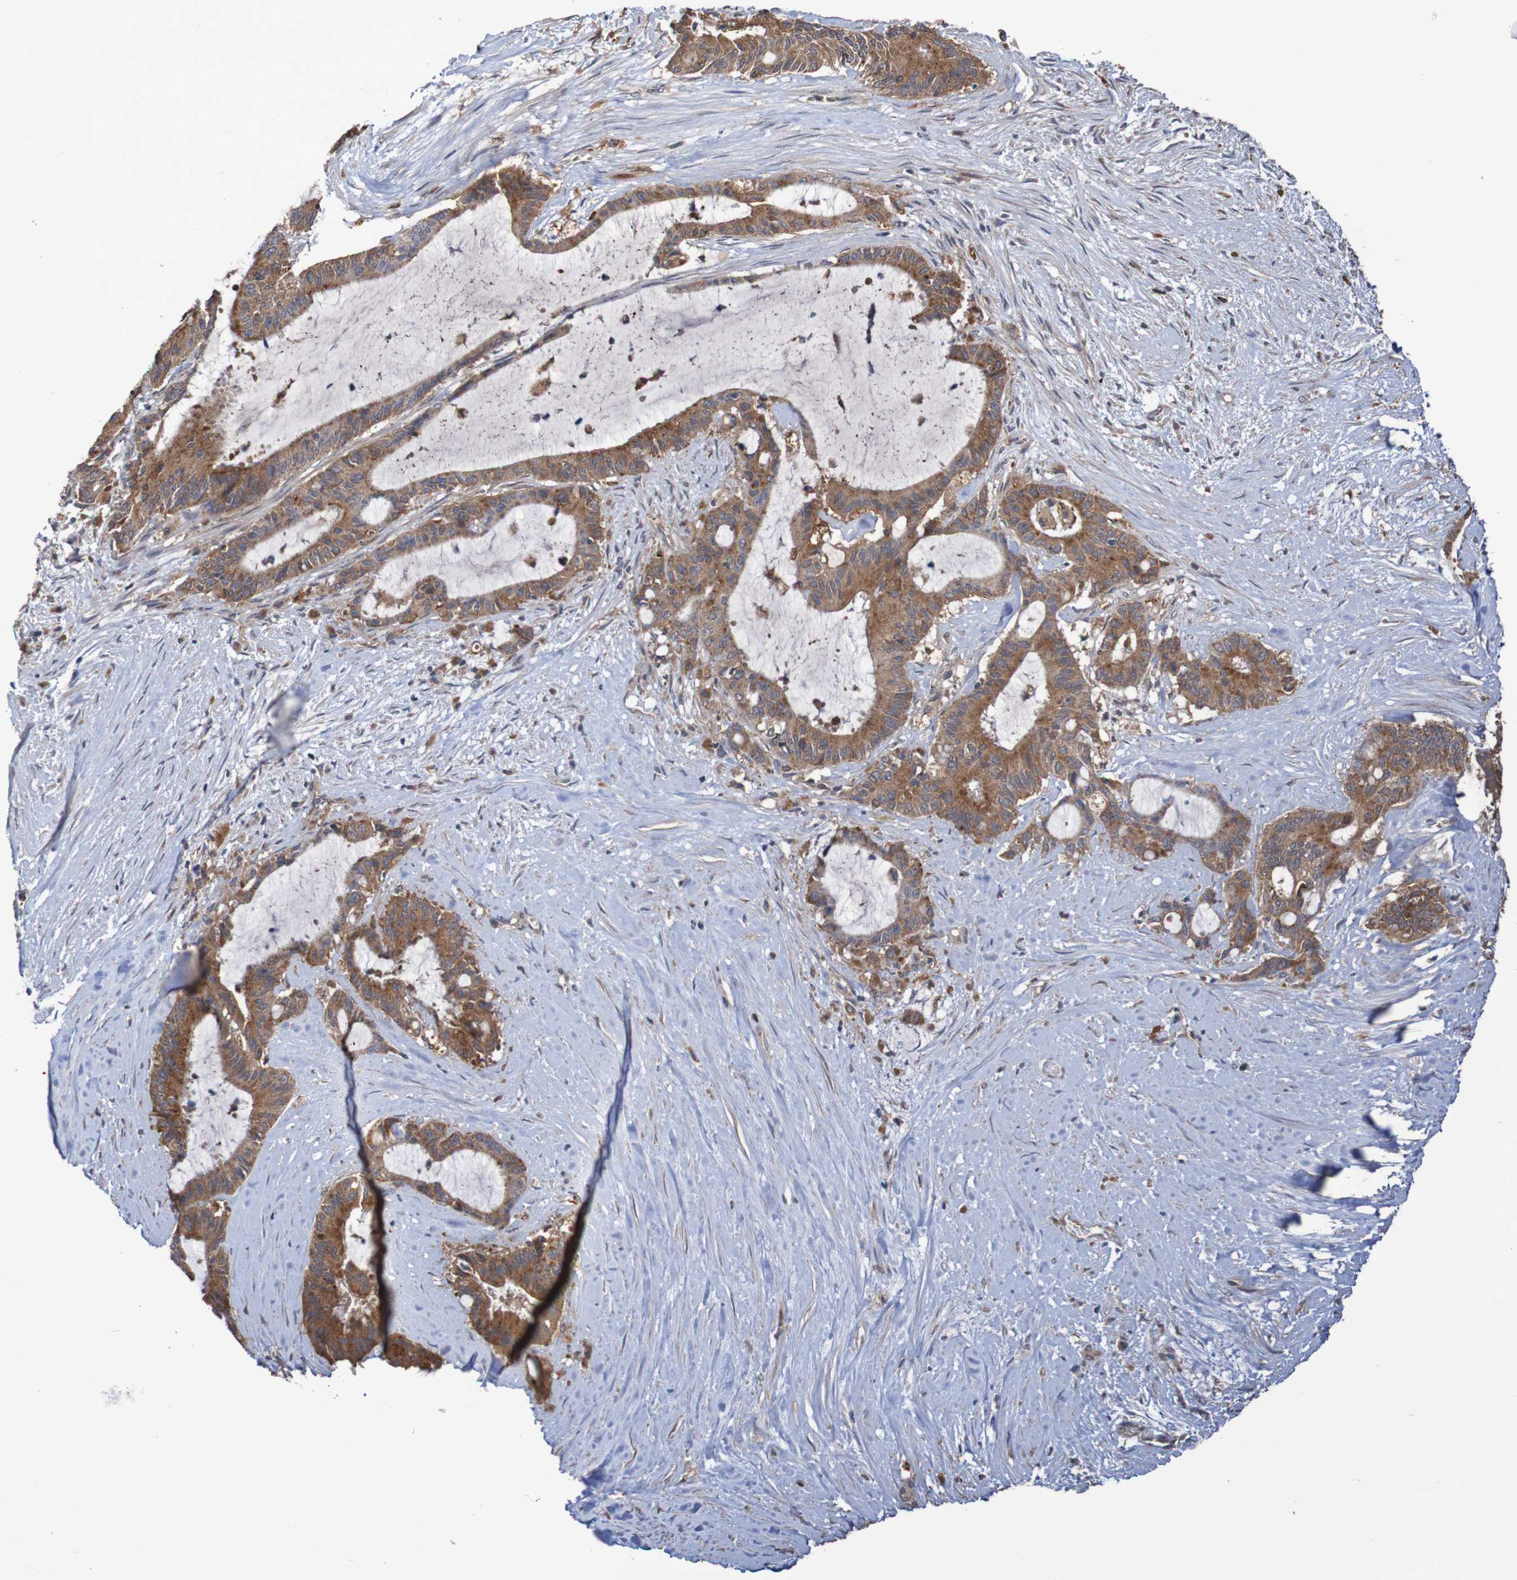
{"staining": {"intensity": "moderate", "quantity": ">75%", "location": "cytoplasmic/membranous"}, "tissue": "liver cancer", "cell_type": "Tumor cells", "image_type": "cancer", "snomed": [{"axis": "morphology", "description": "Cholangiocarcinoma"}, {"axis": "topography", "description": "Liver"}], "caption": "Liver cancer stained with immunohistochemistry (IHC) demonstrates moderate cytoplasmic/membranous staining in about >75% of tumor cells. The protein of interest is shown in brown color, while the nuclei are stained blue.", "gene": "PHYH", "patient": {"sex": "female", "age": 73}}